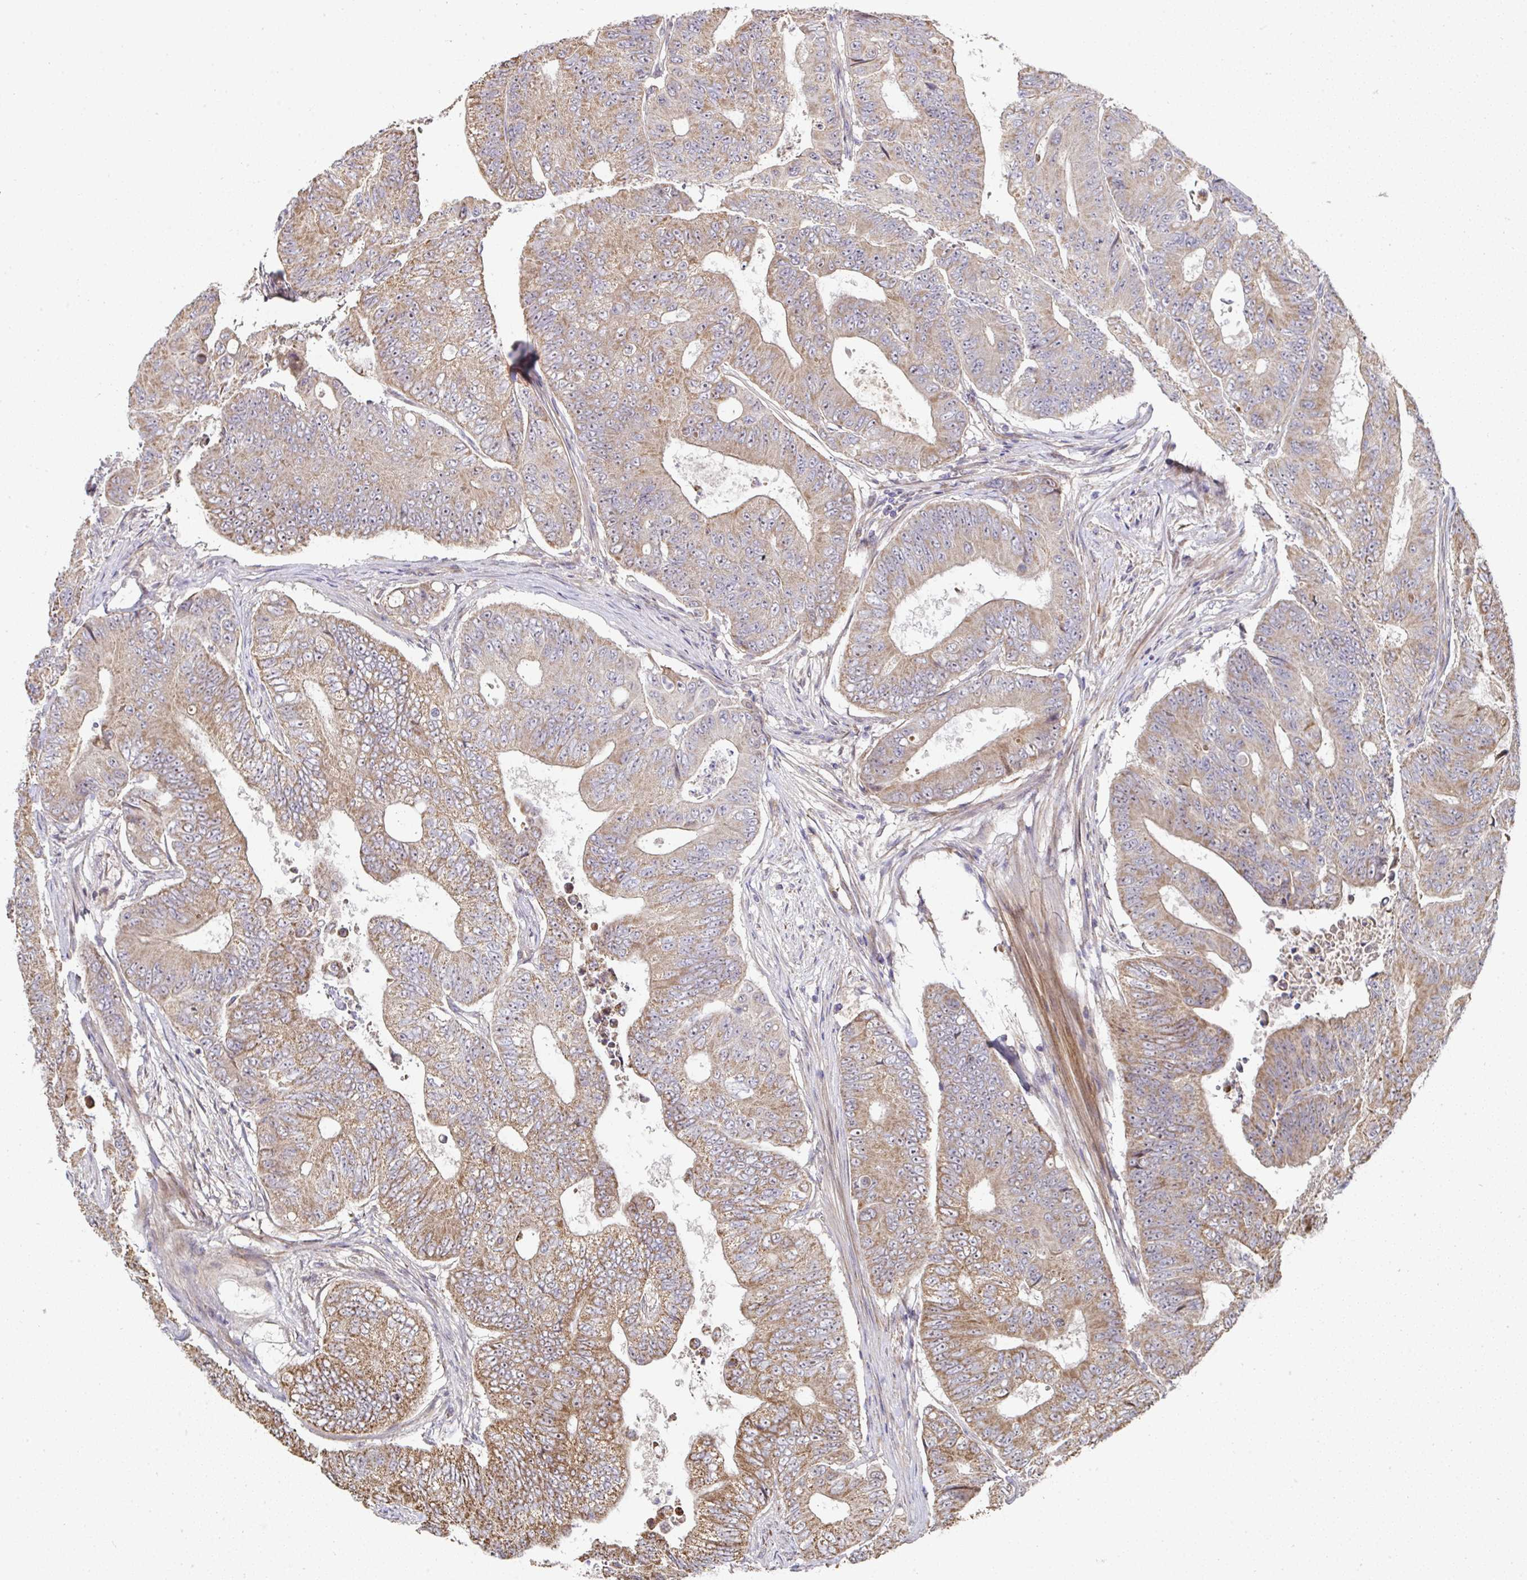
{"staining": {"intensity": "moderate", "quantity": ">75%", "location": "cytoplasmic/membranous"}, "tissue": "colorectal cancer", "cell_type": "Tumor cells", "image_type": "cancer", "snomed": [{"axis": "morphology", "description": "Adenocarcinoma, NOS"}, {"axis": "topography", "description": "Colon"}], "caption": "This is an image of immunohistochemistry (IHC) staining of colorectal adenocarcinoma, which shows moderate expression in the cytoplasmic/membranous of tumor cells.", "gene": "AGTPBP1", "patient": {"sex": "female", "age": 48}}